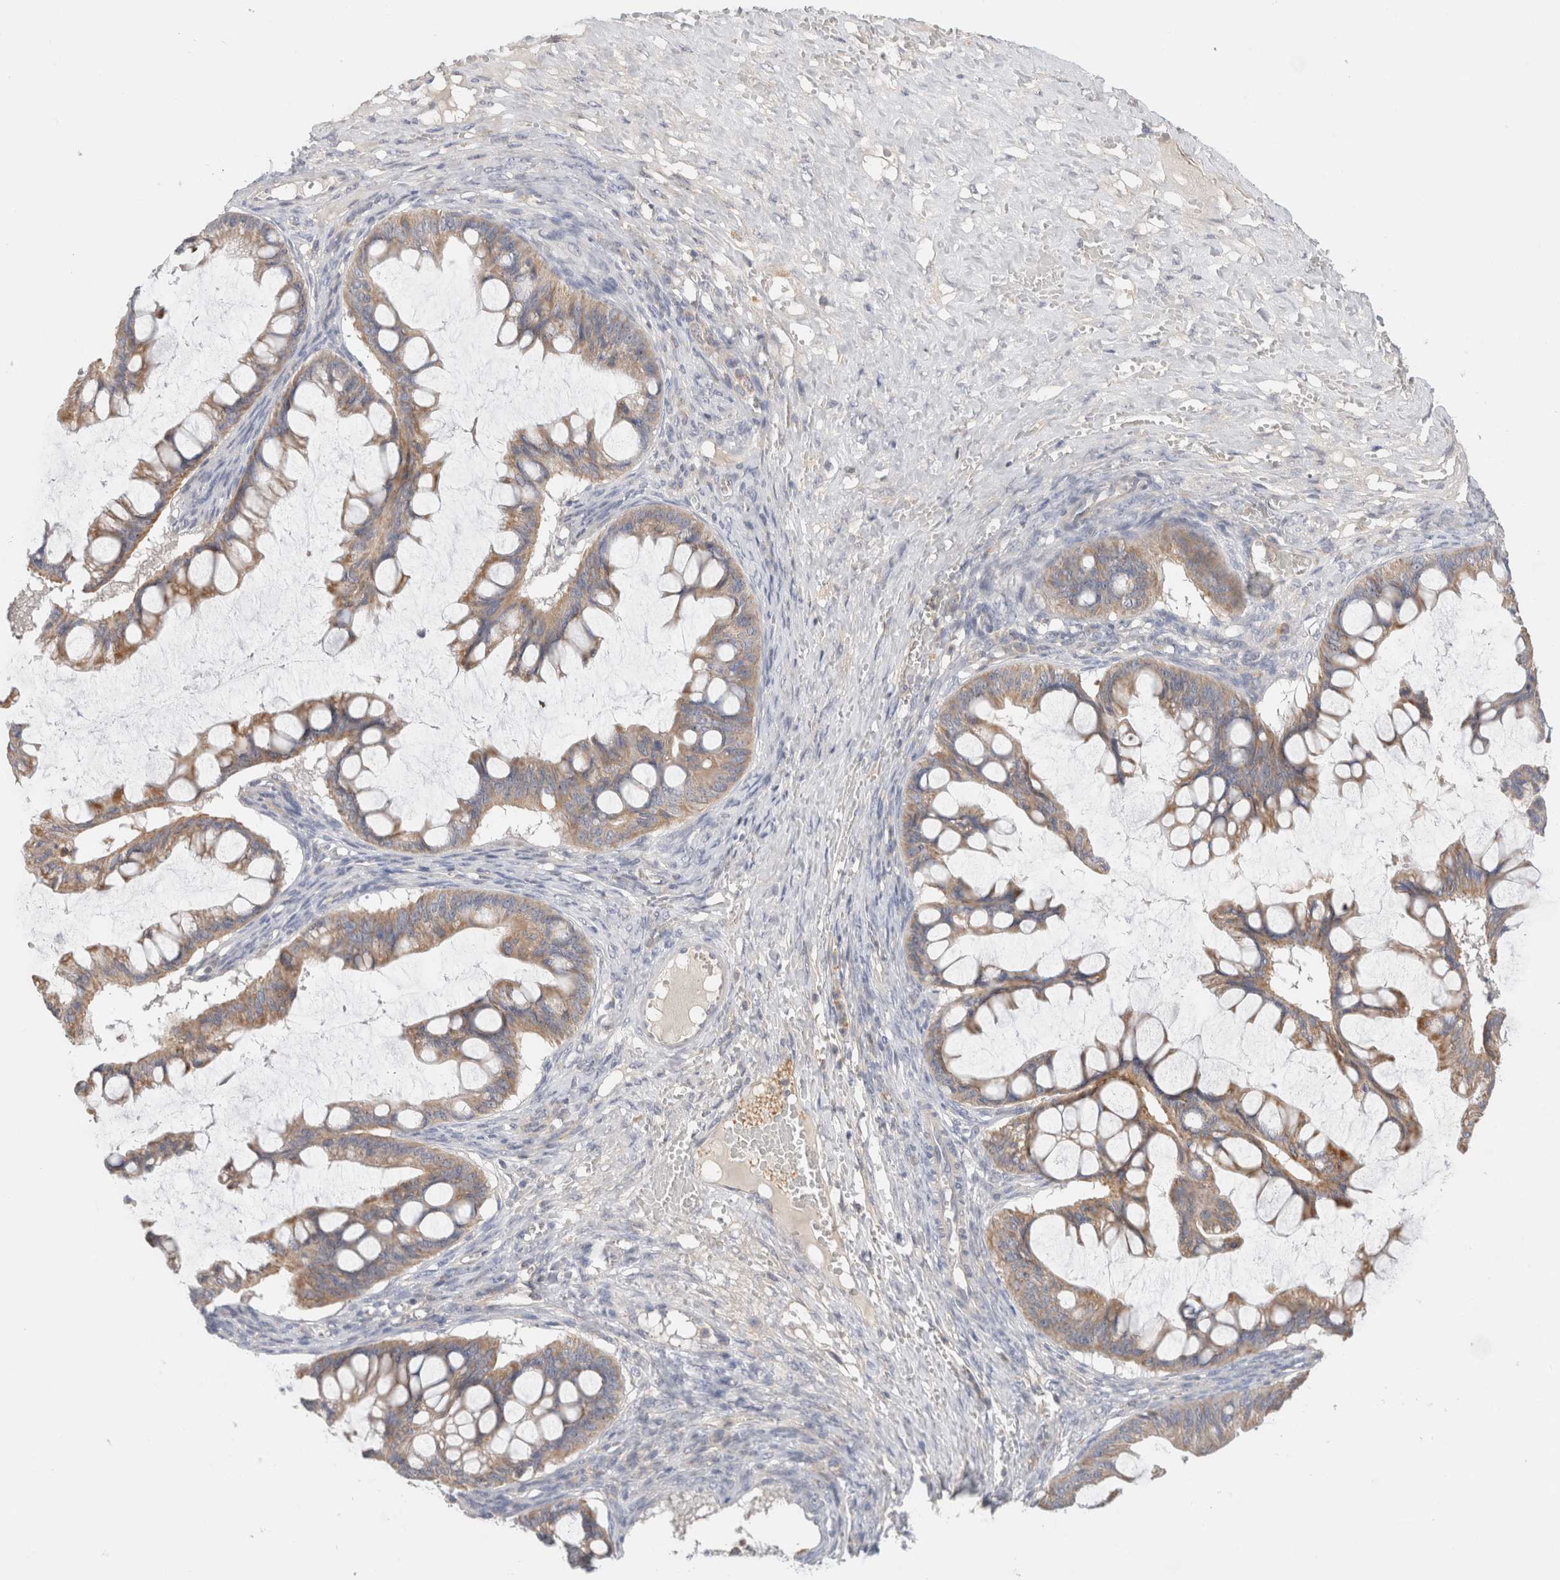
{"staining": {"intensity": "moderate", "quantity": "25%-75%", "location": "cytoplasmic/membranous"}, "tissue": "ovarian cancer", "cell_type": "Tumor cells", "image_type": "cancer", "snomed": [{"axis": "morphology", "description": "Cystadenocarcinoma, mucinous, NOS"}, {"axis": "topography", "description": "Ovary"}], "caption": "A photomicrograph showing moderate cytoplasmic/membranous positivity in about 25%-75% of tumor cells in ovarian mucinous cystadenocarcinoma, as visualized by brown immunohistochemical staining.", "gene": "SGK3", "patient": {"sex": "female", "age": 73}}